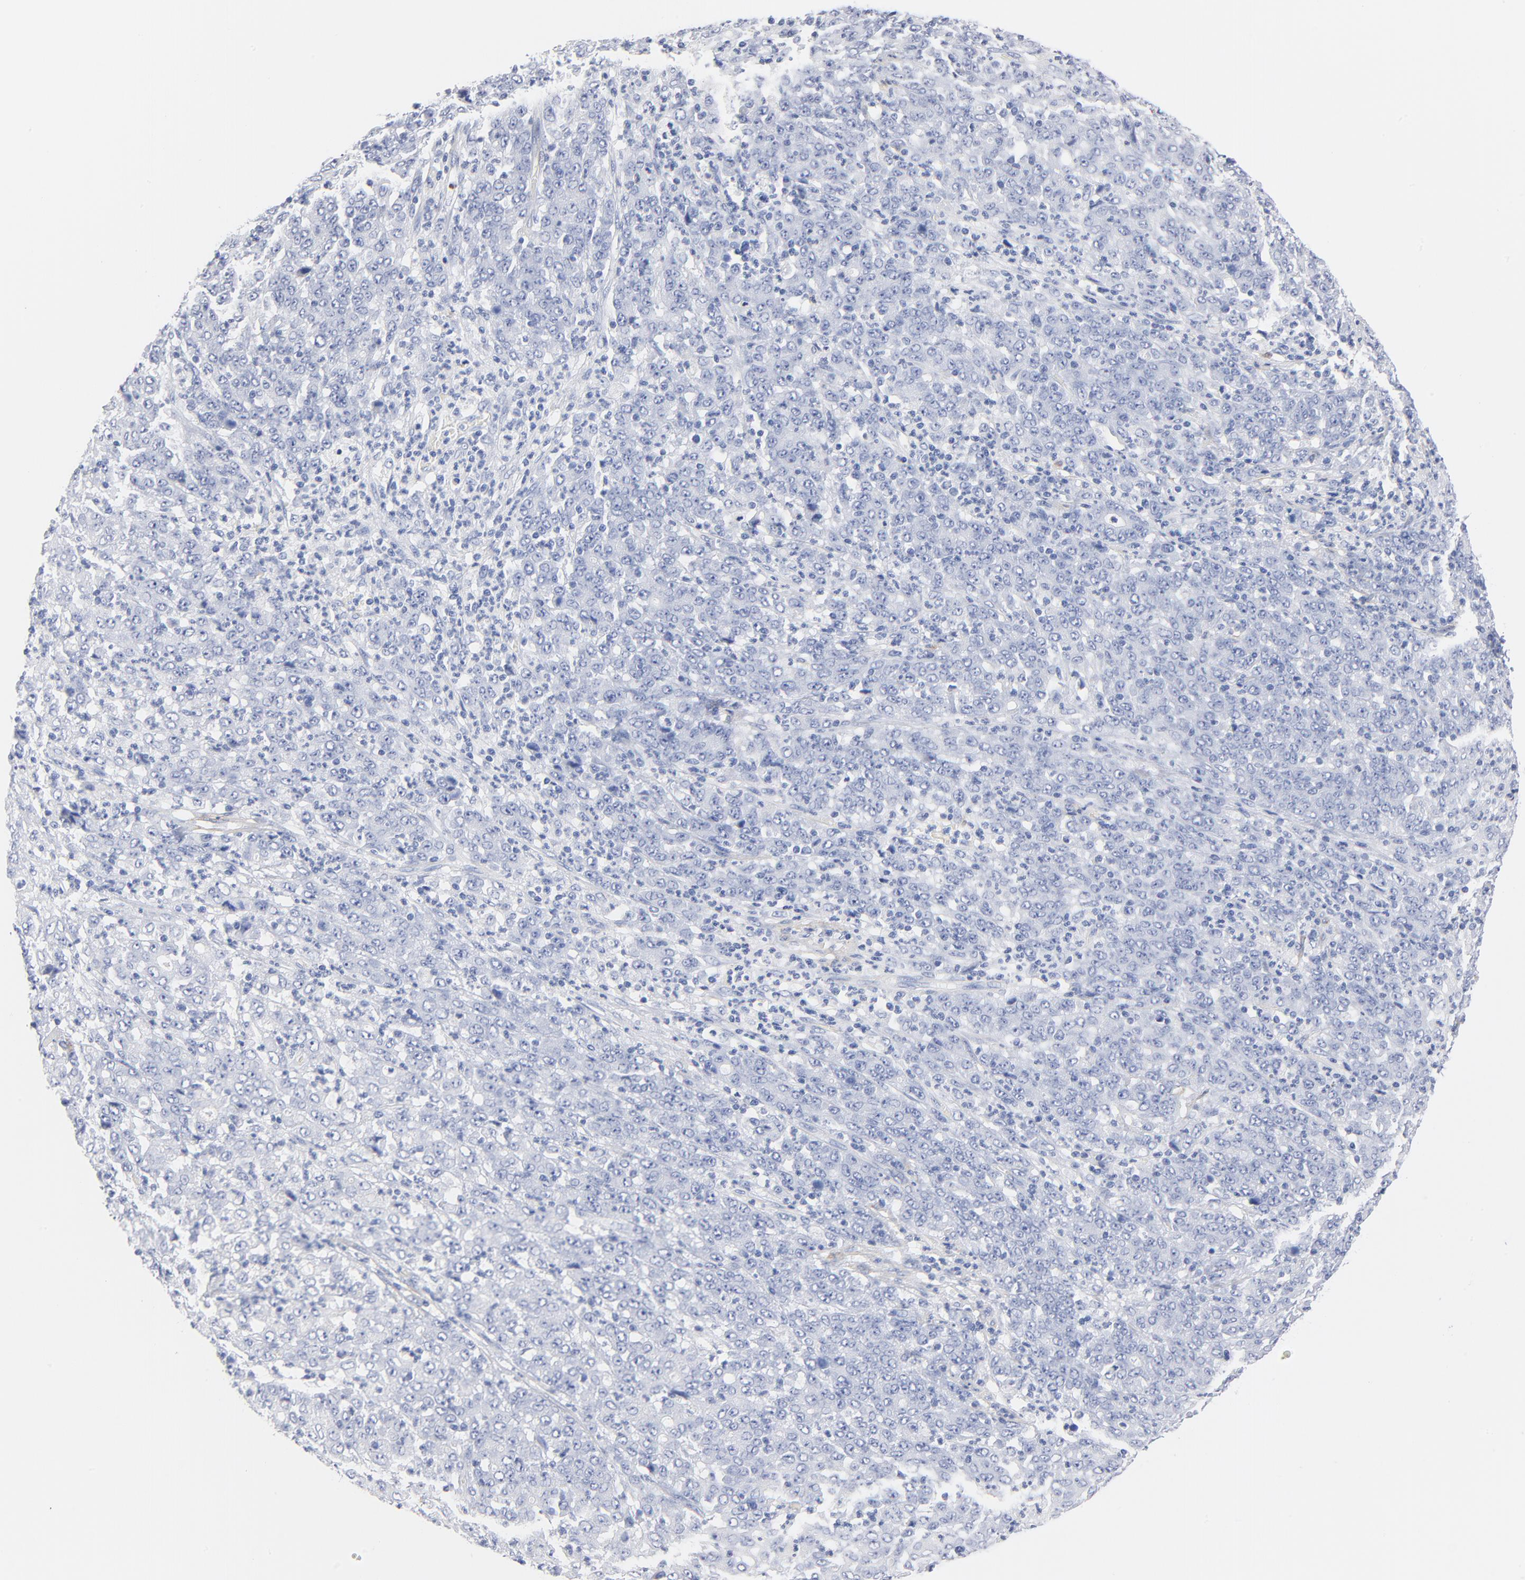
{"staining": {"intensity": "negative", "quantity": "none", "location": "none"}, "tissue": "stomach cancer", "cell_type": "Tumor cells", "image_type": "cancer", "snomed": [{"axis": "morphology", "description": "Adenocarcinoma, NOS"}, {"axis": "topography", "description": "Stomach, lower"}], "caption": "A photomicrograph of human stomach cancer is negative for staining in tumor cells.", "gene": "AGTR1", "patient": {"sex": "female", "age": 71}}